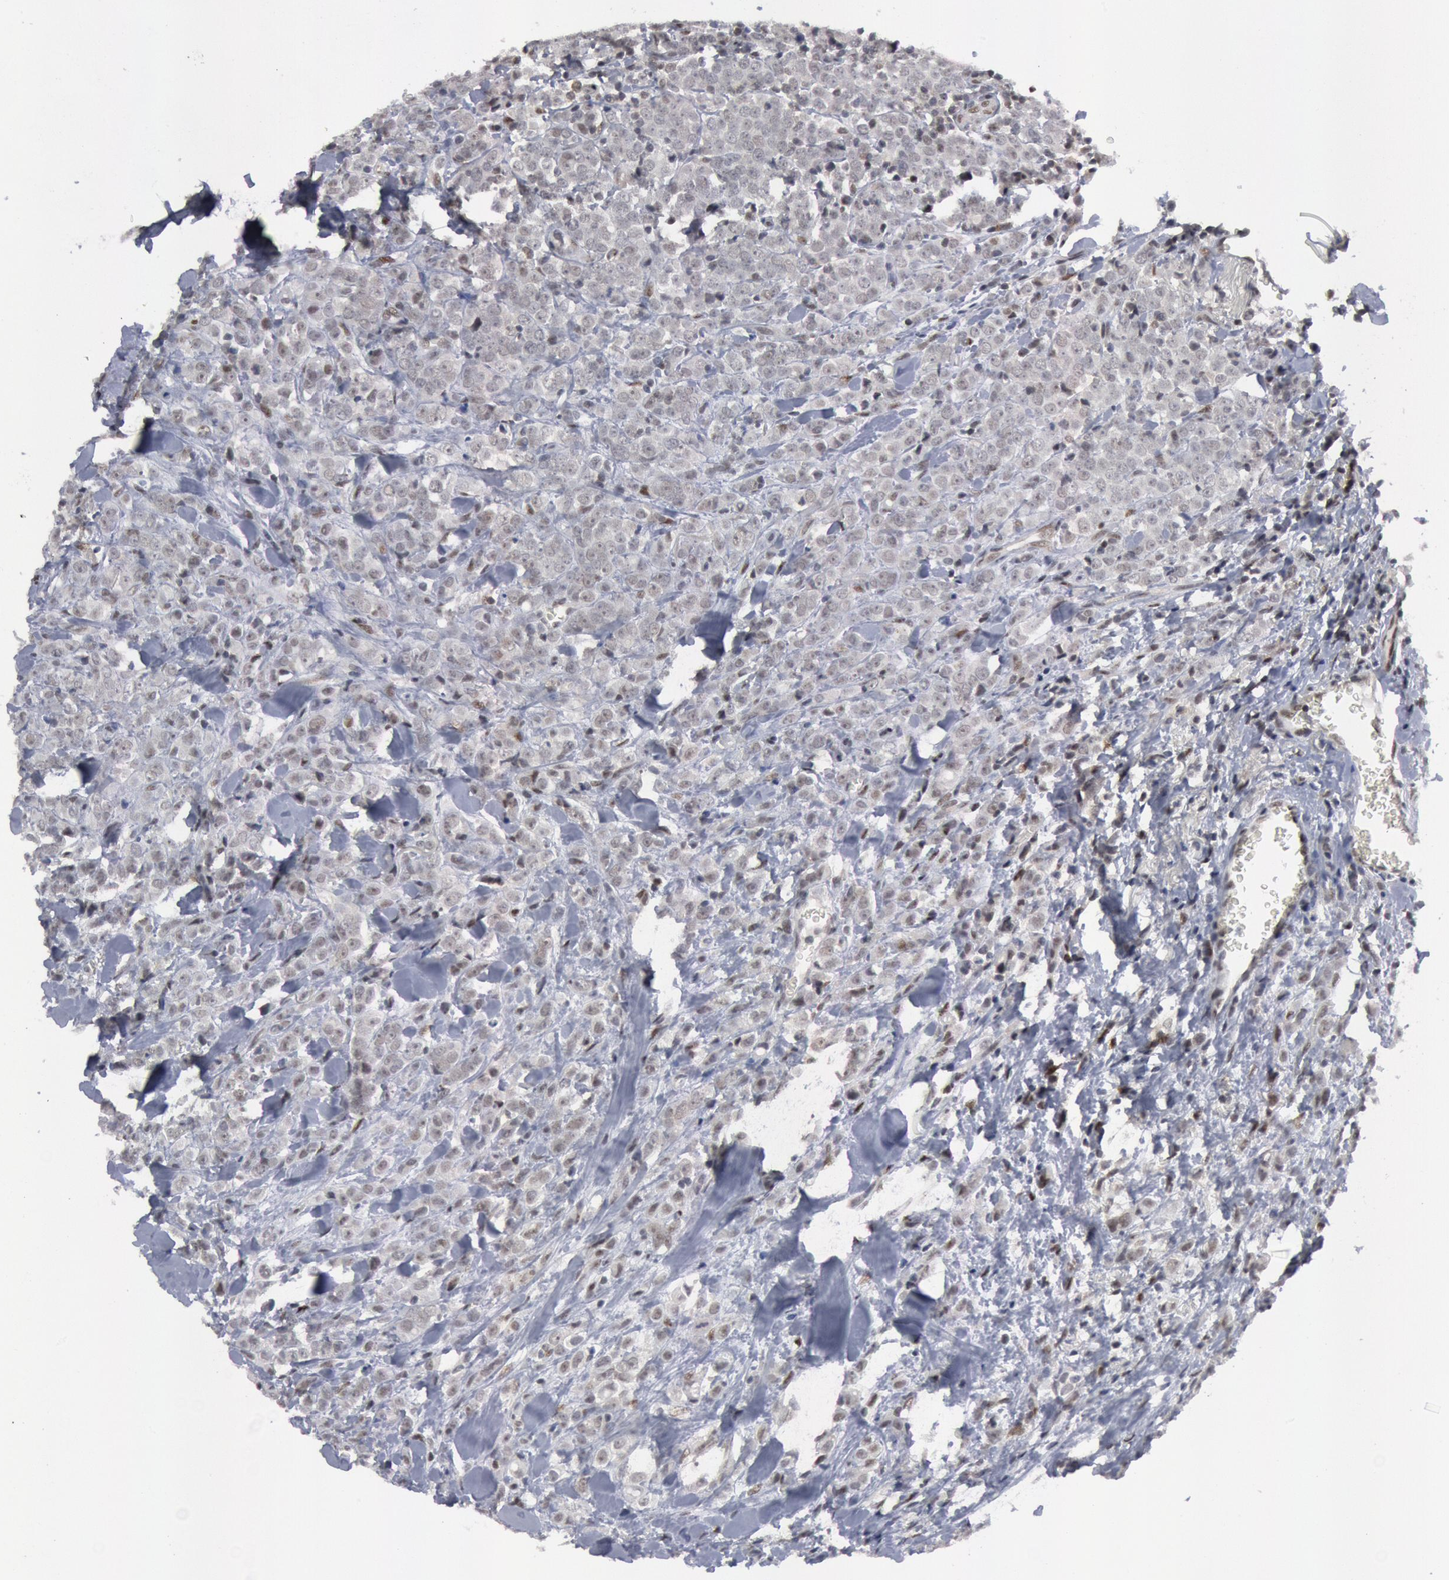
{"staining": {"intensity": "negative", "quantity": "none", "location": "none"}, "tissue": "breast cancer", "cell_type": "Tumor cells", "image_type": "cancer", "snomed": [{"axis": "morphology", "description": "Lobular carcinoma"}, {"axis": "topography", "description": "Breast"}], "caption": "High magnification brightfield microscopy of breast lobular carcinoma stained with DAB (brown) and counterstained with hematoxylin (blue): tumor cells show no significant staining. Nuclei are stained in blue.", "gene": "FOXO1", "patient": {"sex": "female", "age": 57}}